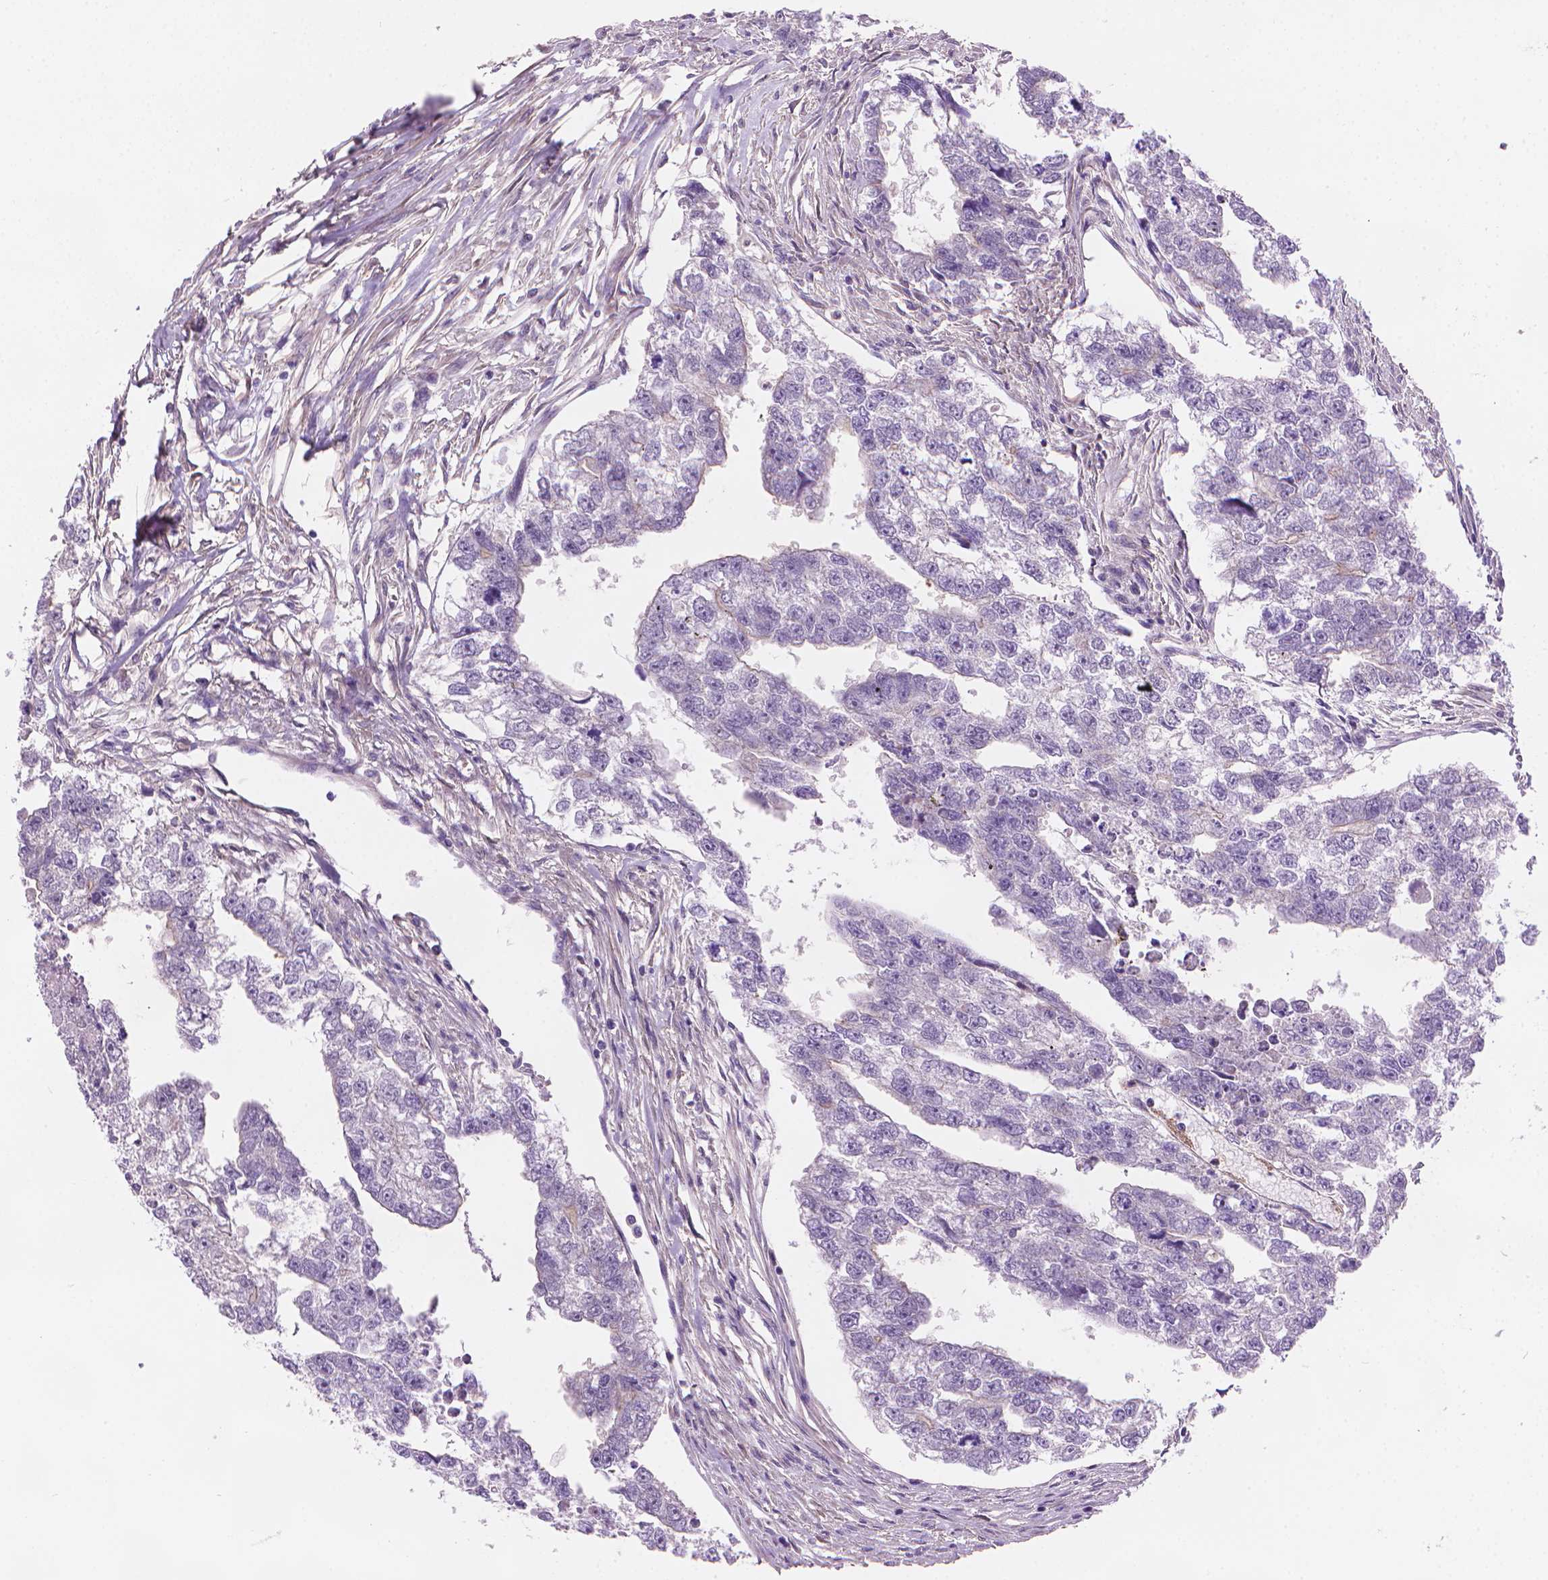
{"staining": {"intensity": "negative", "quantity": "none", "location": "none"}, "tissue": "testis cancer", "cell_type": "Tumor cells", "image_type": "cancer", "snomed": [{"axis": "morphology", "description": "Carcinoma, Embryonal, NOS"}, {"axis": "morphology", "description": "Teratoma, malignant, NOS"}, {"axis": "topography", "description": "Testis"}], "caption": "Tumor cells are negative for protein expression in human embryonal carcinoma (testis).", "gene": "AMMECR1", "patient": {"sex": "male", "age": 44}}